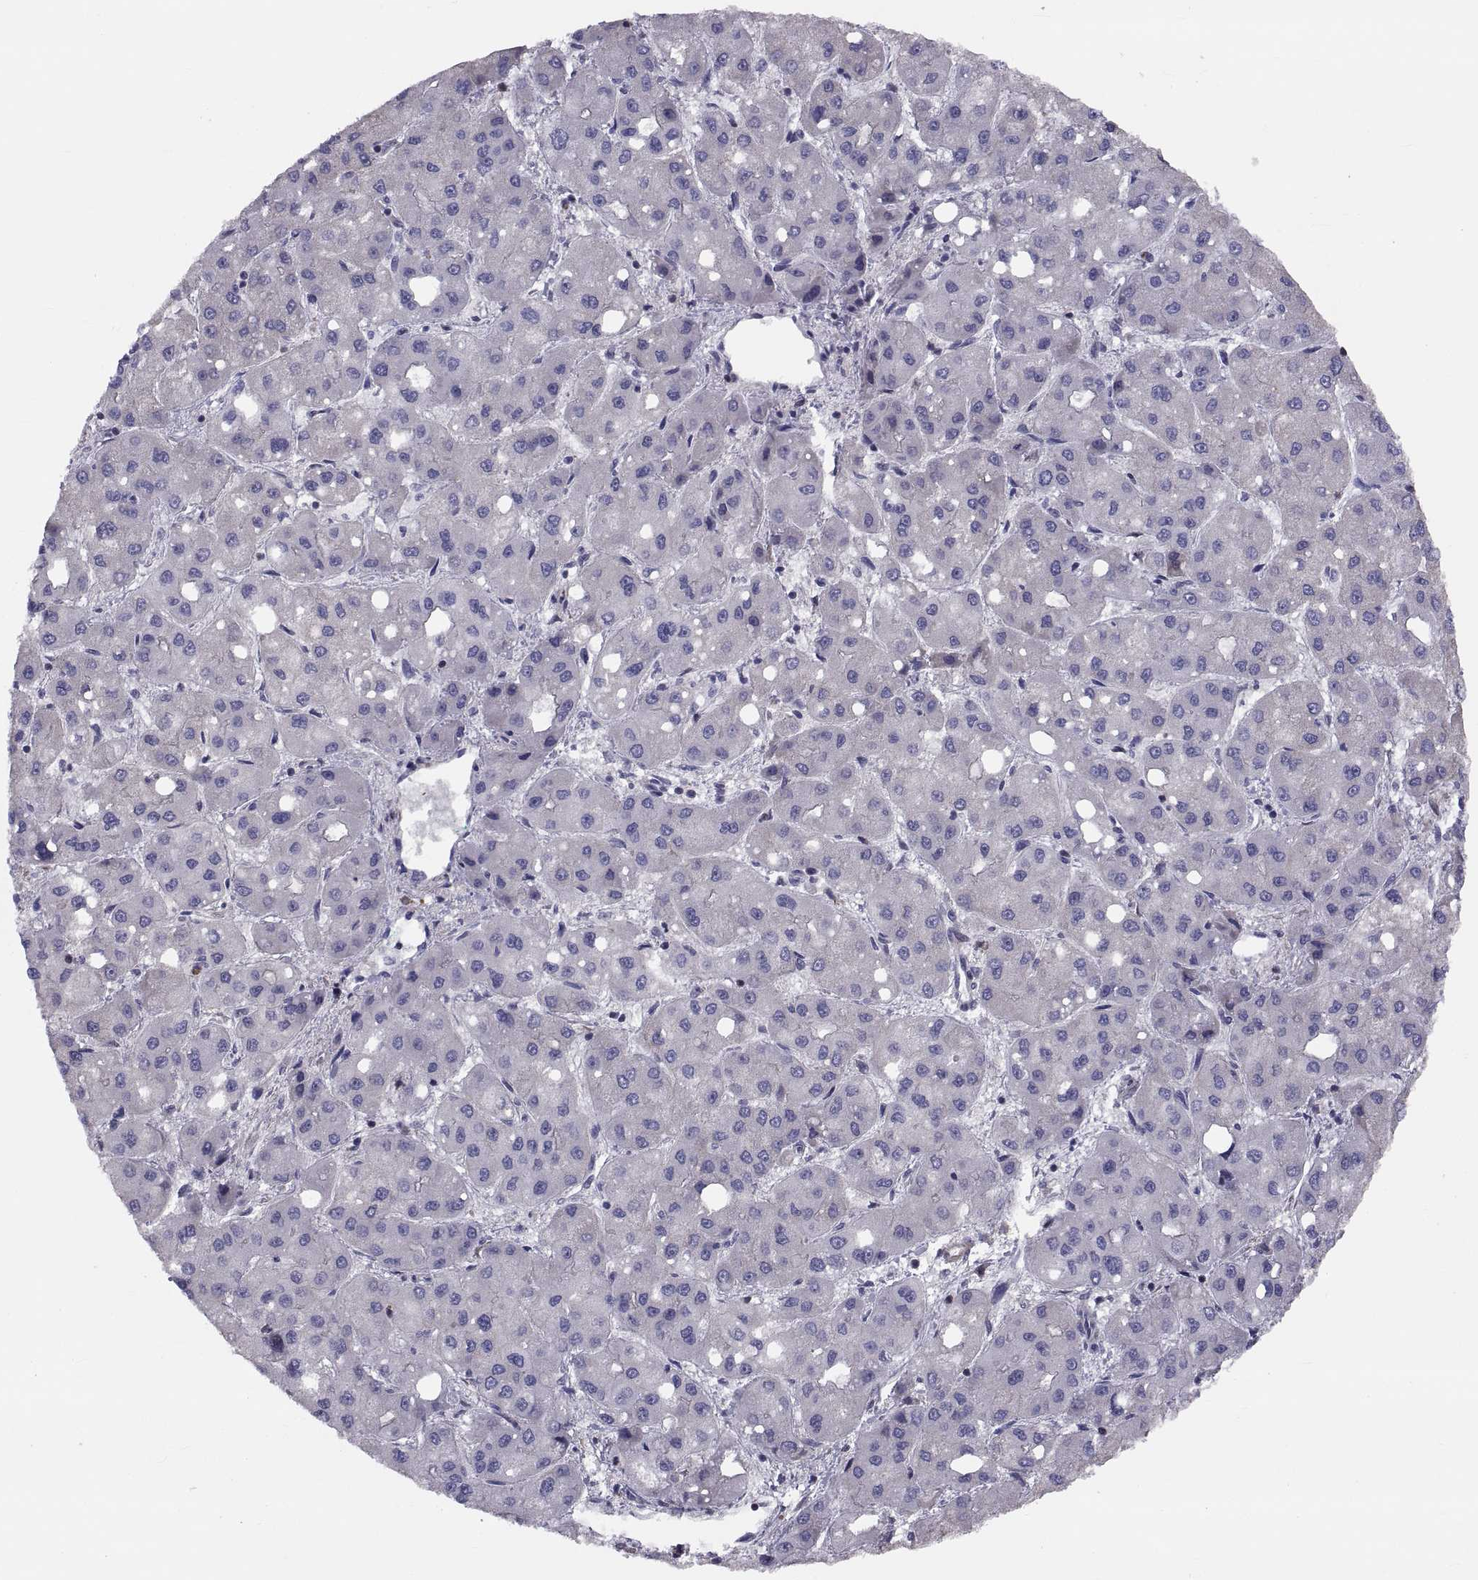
{"staining": {"intensity": "negative", "quantity": "none", "location": "none"}, "tissue": "liver cancer", "cell_type": "Tumor cells", "image_type": "cancer", "snomed": [{"axis": "morphology", "description": "Carcinoma, Hepatocellular, NOS"}, {"axis": "topography", "description": "Liver"}], "caption": "Tumor cells show no significant staining in hepatocellular carcinoma (liver).", "gene": "ANO1", "patient": {"sex": "male", "age": 73}}